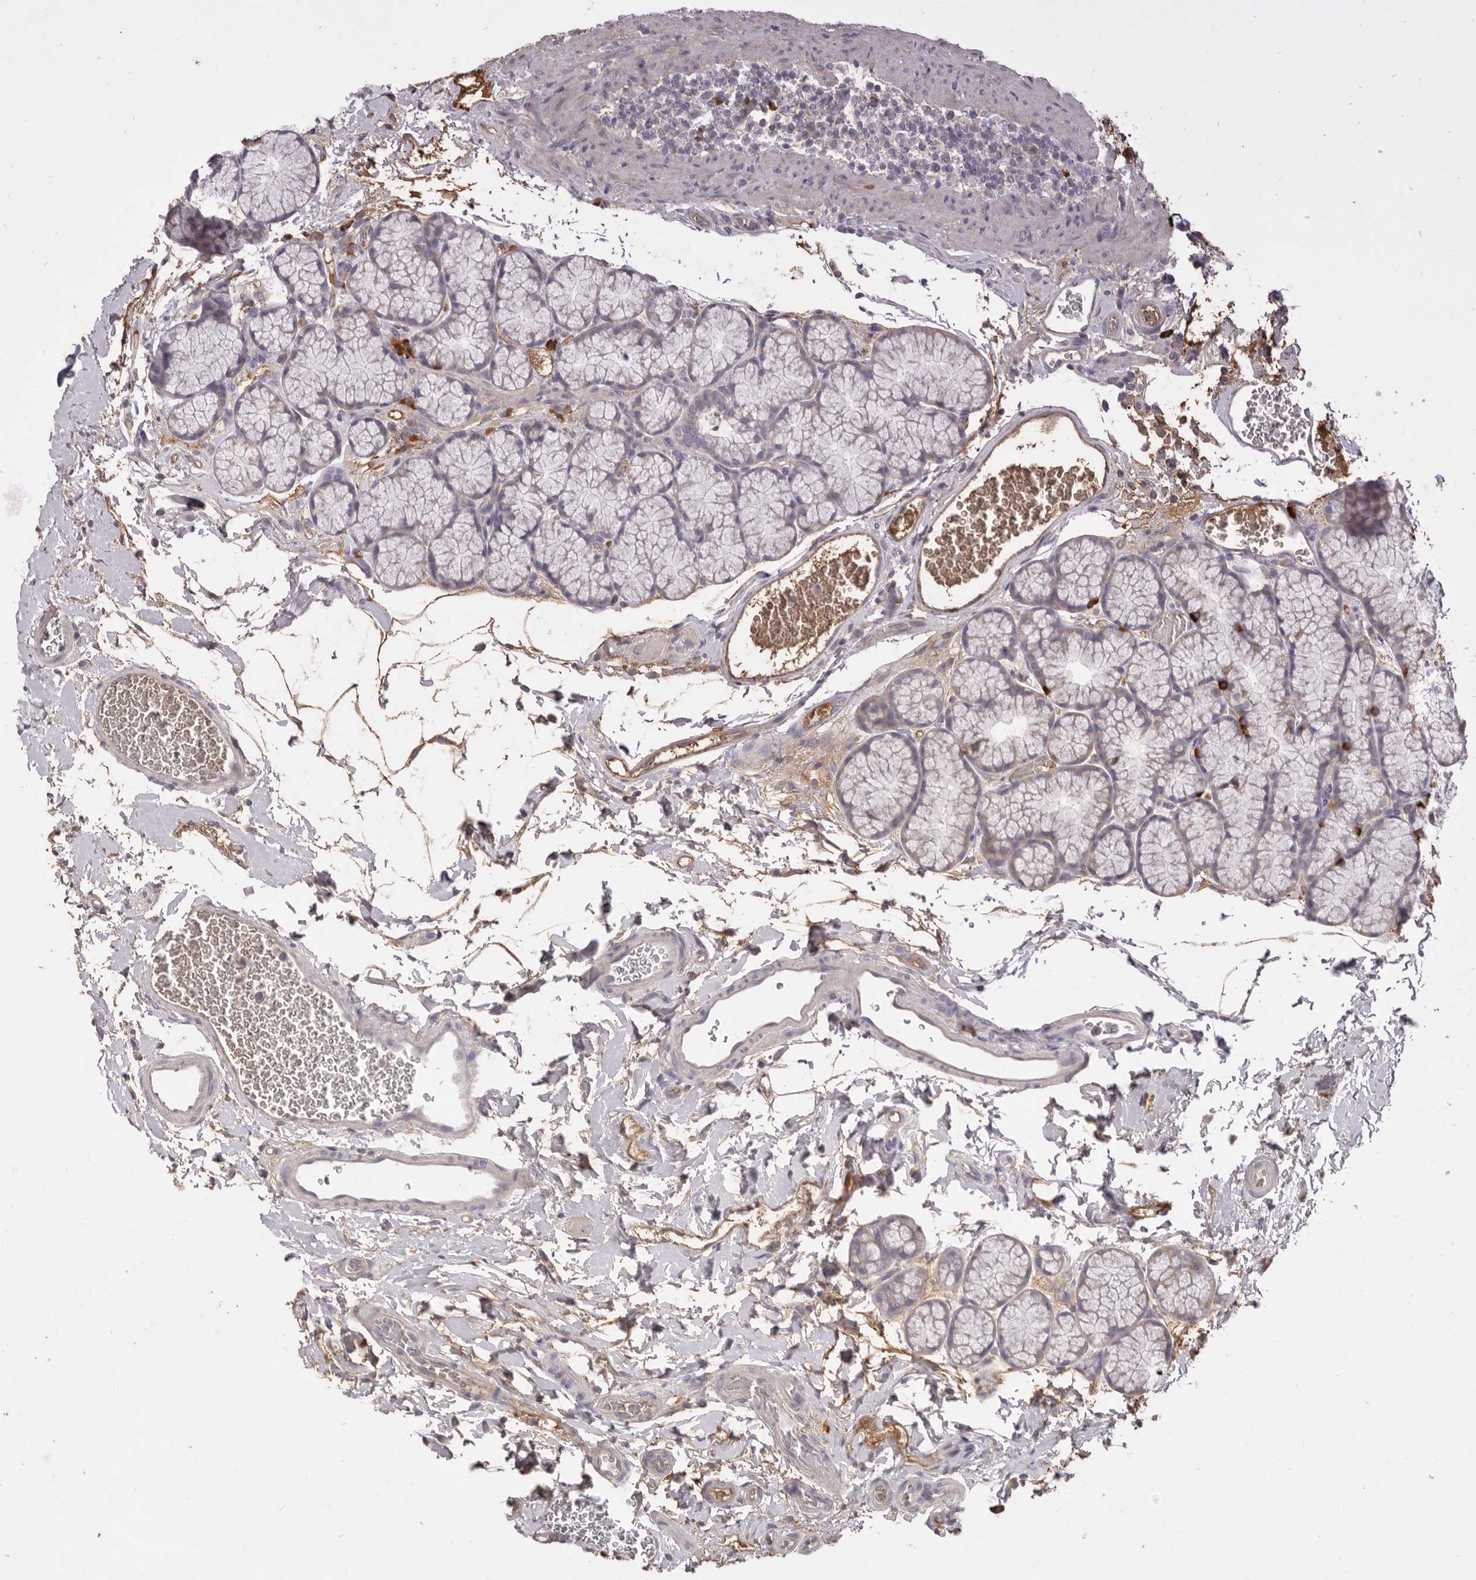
{"staining": {"intensity": "moderate", "quantity": "<25%", "location": "cytoplasmic/membranous"}, "tissue": "duodenum", "cell_type": "Glandular cells", "image_type": "normal", "snomed": [{"axis": "morphology", "description": "Normal tissue, NOS"}, {"axis": "topography", "description": "Duodenum"}], "caption": "Moderate cytoplasmic/membranous protein positivity is seen in approximately <25% of glandular cells in duodenum.", "gene": "HCAR2", "patient": {"sex": "male", "age": 35}}